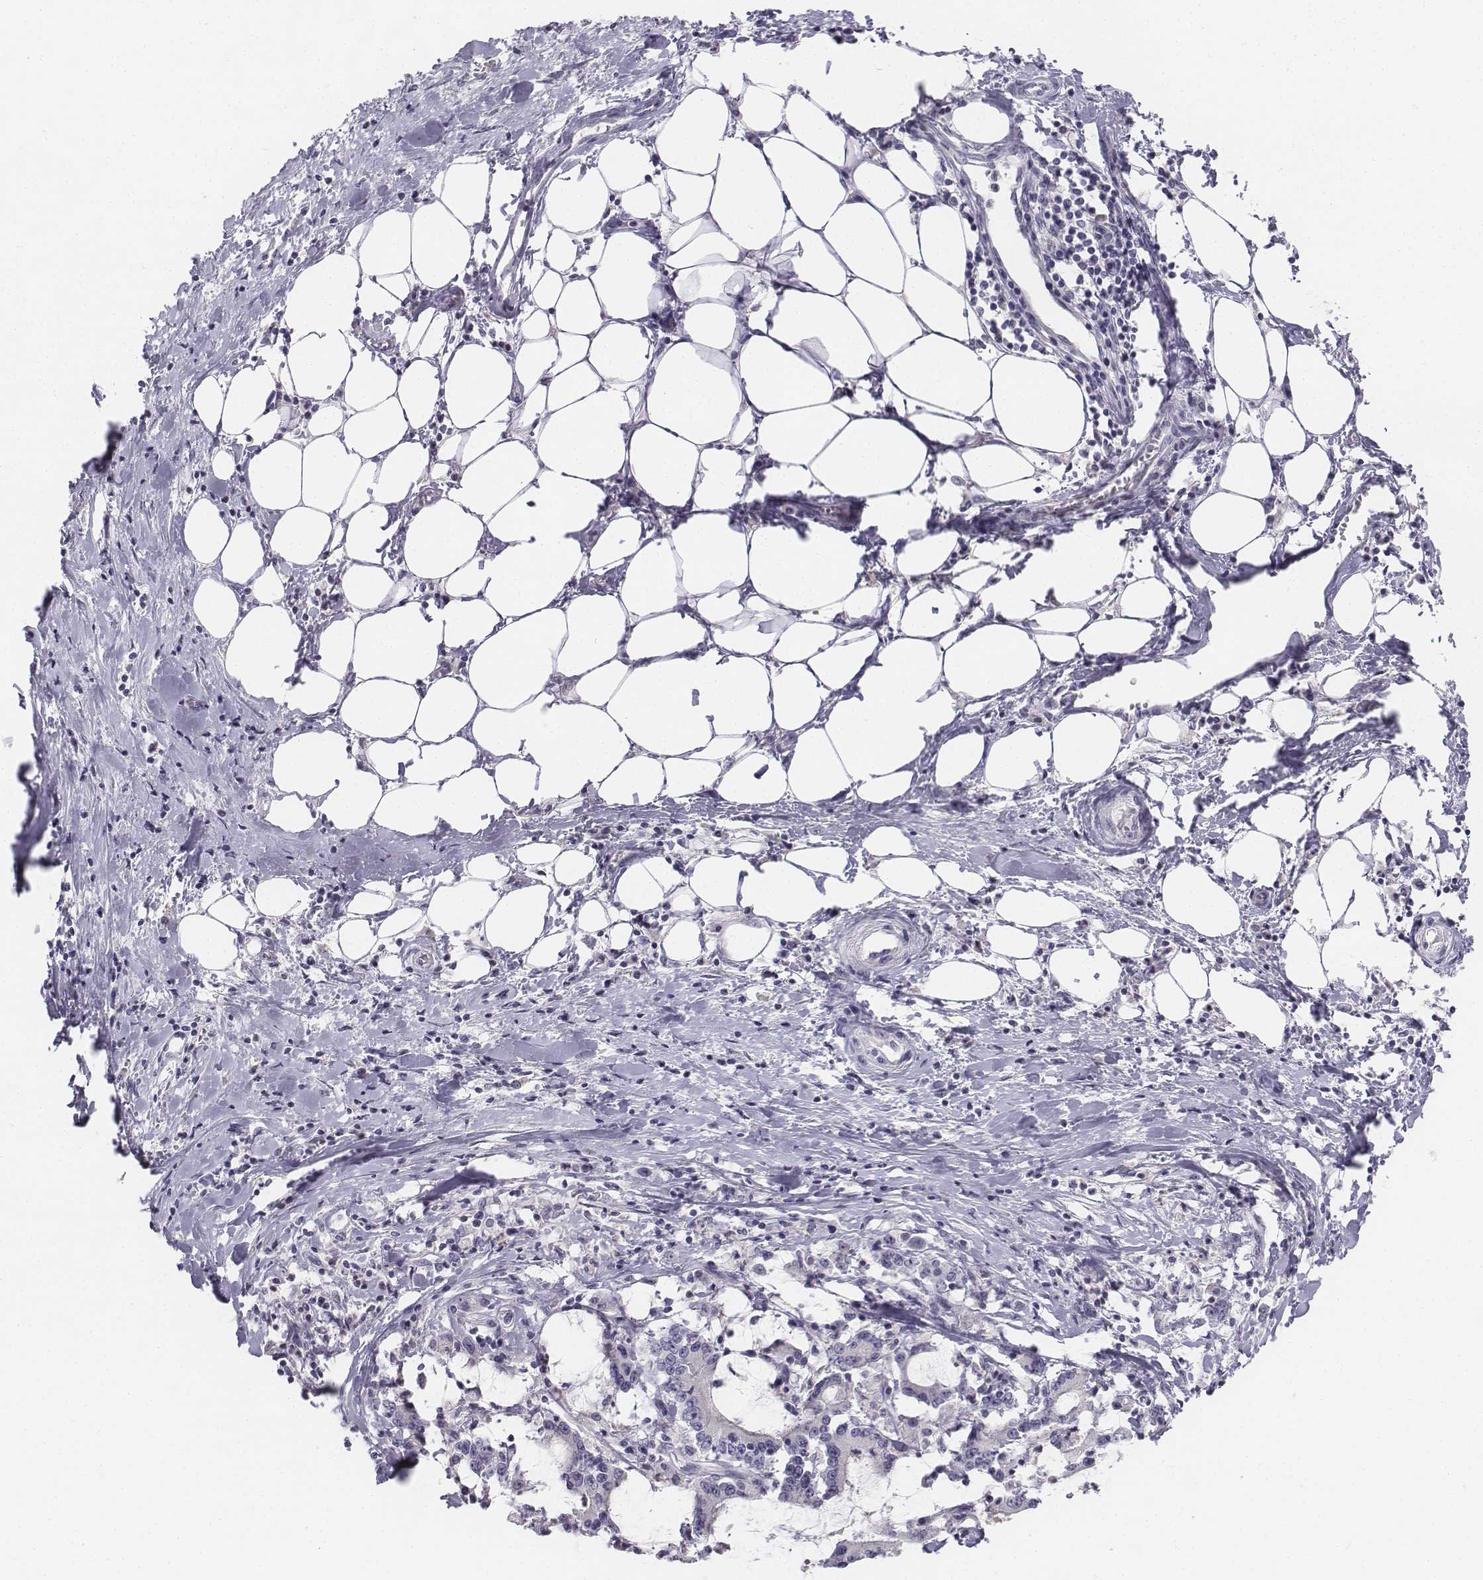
{"staining": {"intensity": "negative", "quantity": "none", "location": "none"}, "tissue": "stomach cancer", "cell_type": "Tumor cells", "image_type": "cancer", "snomed": [{"axis": "morphology", "description": "Adenocarcinoma, NOS"}, {"axis": "topography", "description": "Stomach, upper"}], "caption": "High magnification brightfield microscopy of stomach adenocarcinoma stained with DAB (brown) and counterstained with hematoxylin (blue): tumor cells show no significant positivity. (IHC, brightfield microscopy, high magnification).", "gene": "UCN2", "patient": {"sex": "male", "age": 68}}